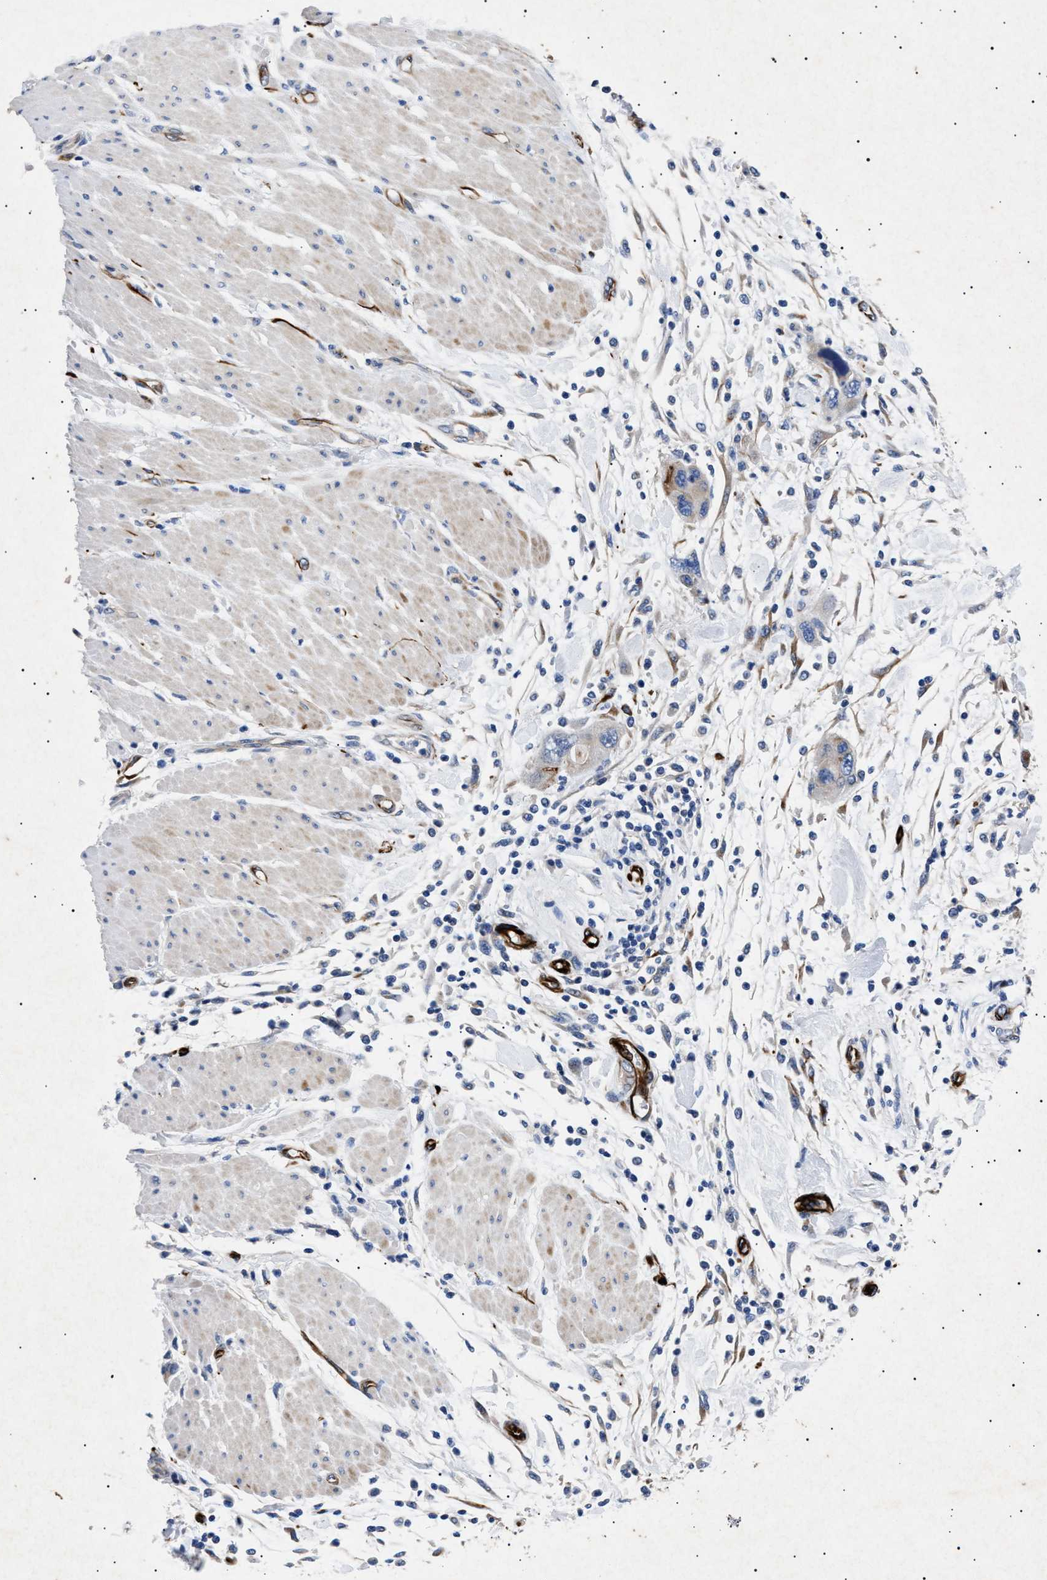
{"staining": {"intensity": "negative", "quantity": "none", "location": "none"}, "tissue": "pancreatic cancer", "cell_type": "Tumor cells", "image_type": "cancer", "snomed": [{"axis": "morphology", "description": "Normal tissue, NOS"}, {"axis": "morphology", "description": "Adenocarcinoma, NOS"}, {"axis": "topography", "description": "Pancreas"}], "caption": "Immunohistochemical staining of pancreatic cancer exhibits no significant expression in tumor cells.", "gene": "OLFML2A", "patient": {"sex": "female", "age": 71}}